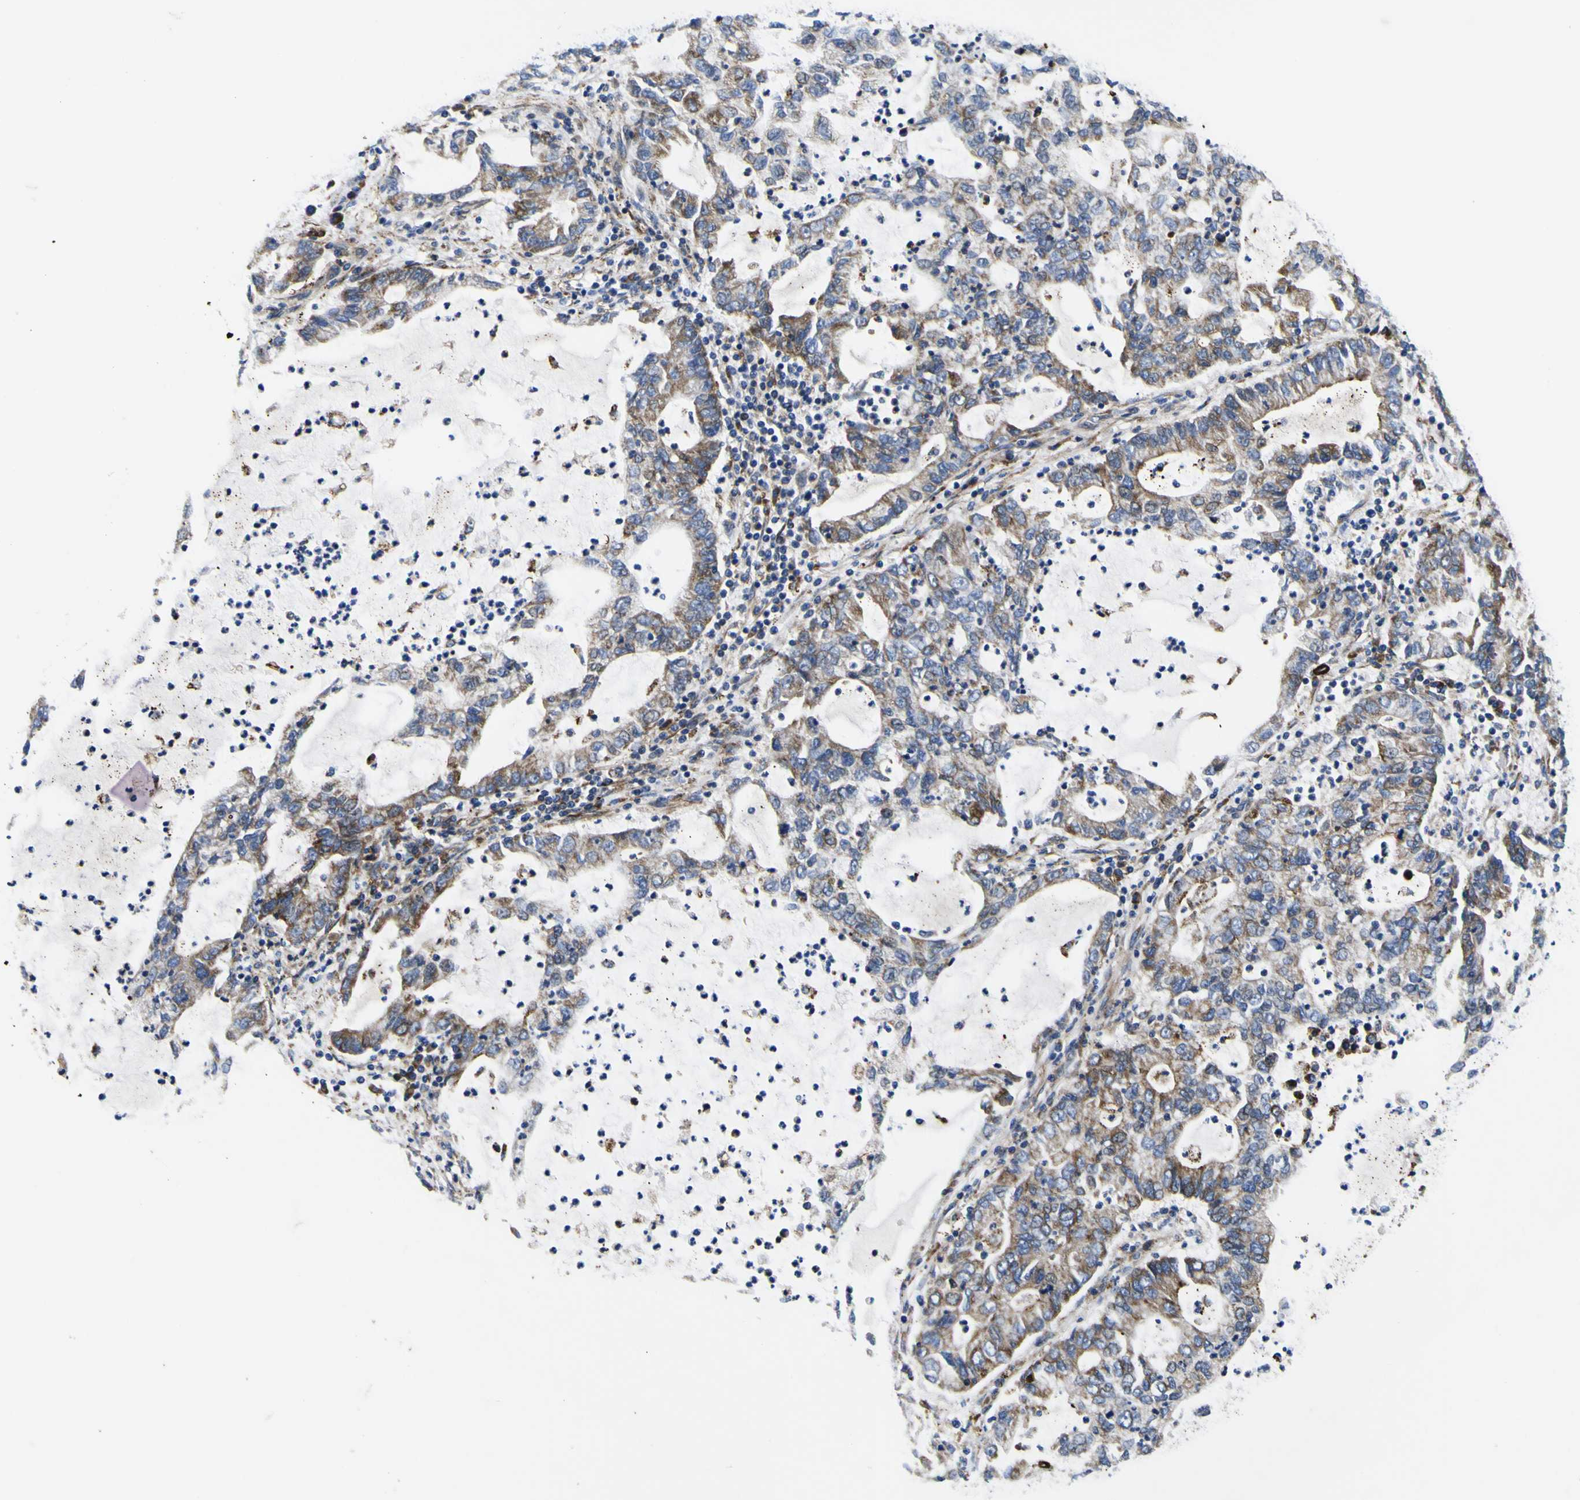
{"staining": {"intensity": "moderate", "quantity": ">75%", "location": "cytoplasmic/membranous"}, "tissue": "lung cancer", "cell_type": "Tumor cells", "image_type": "cancer", "snomed": [{"axis": "morphology", "description": "Adenocarcinoma, NOS"}, {"axis": "topography", "description": "Lung"}], "caption": "The photomicrograph shows staining of lung adenocarcinoma, revealing moderate cytoplasmic/membranous protein staining (brown color) within tumor cells.", "gene": "SCD", "patient": {"sex": "female", "age": 51}}